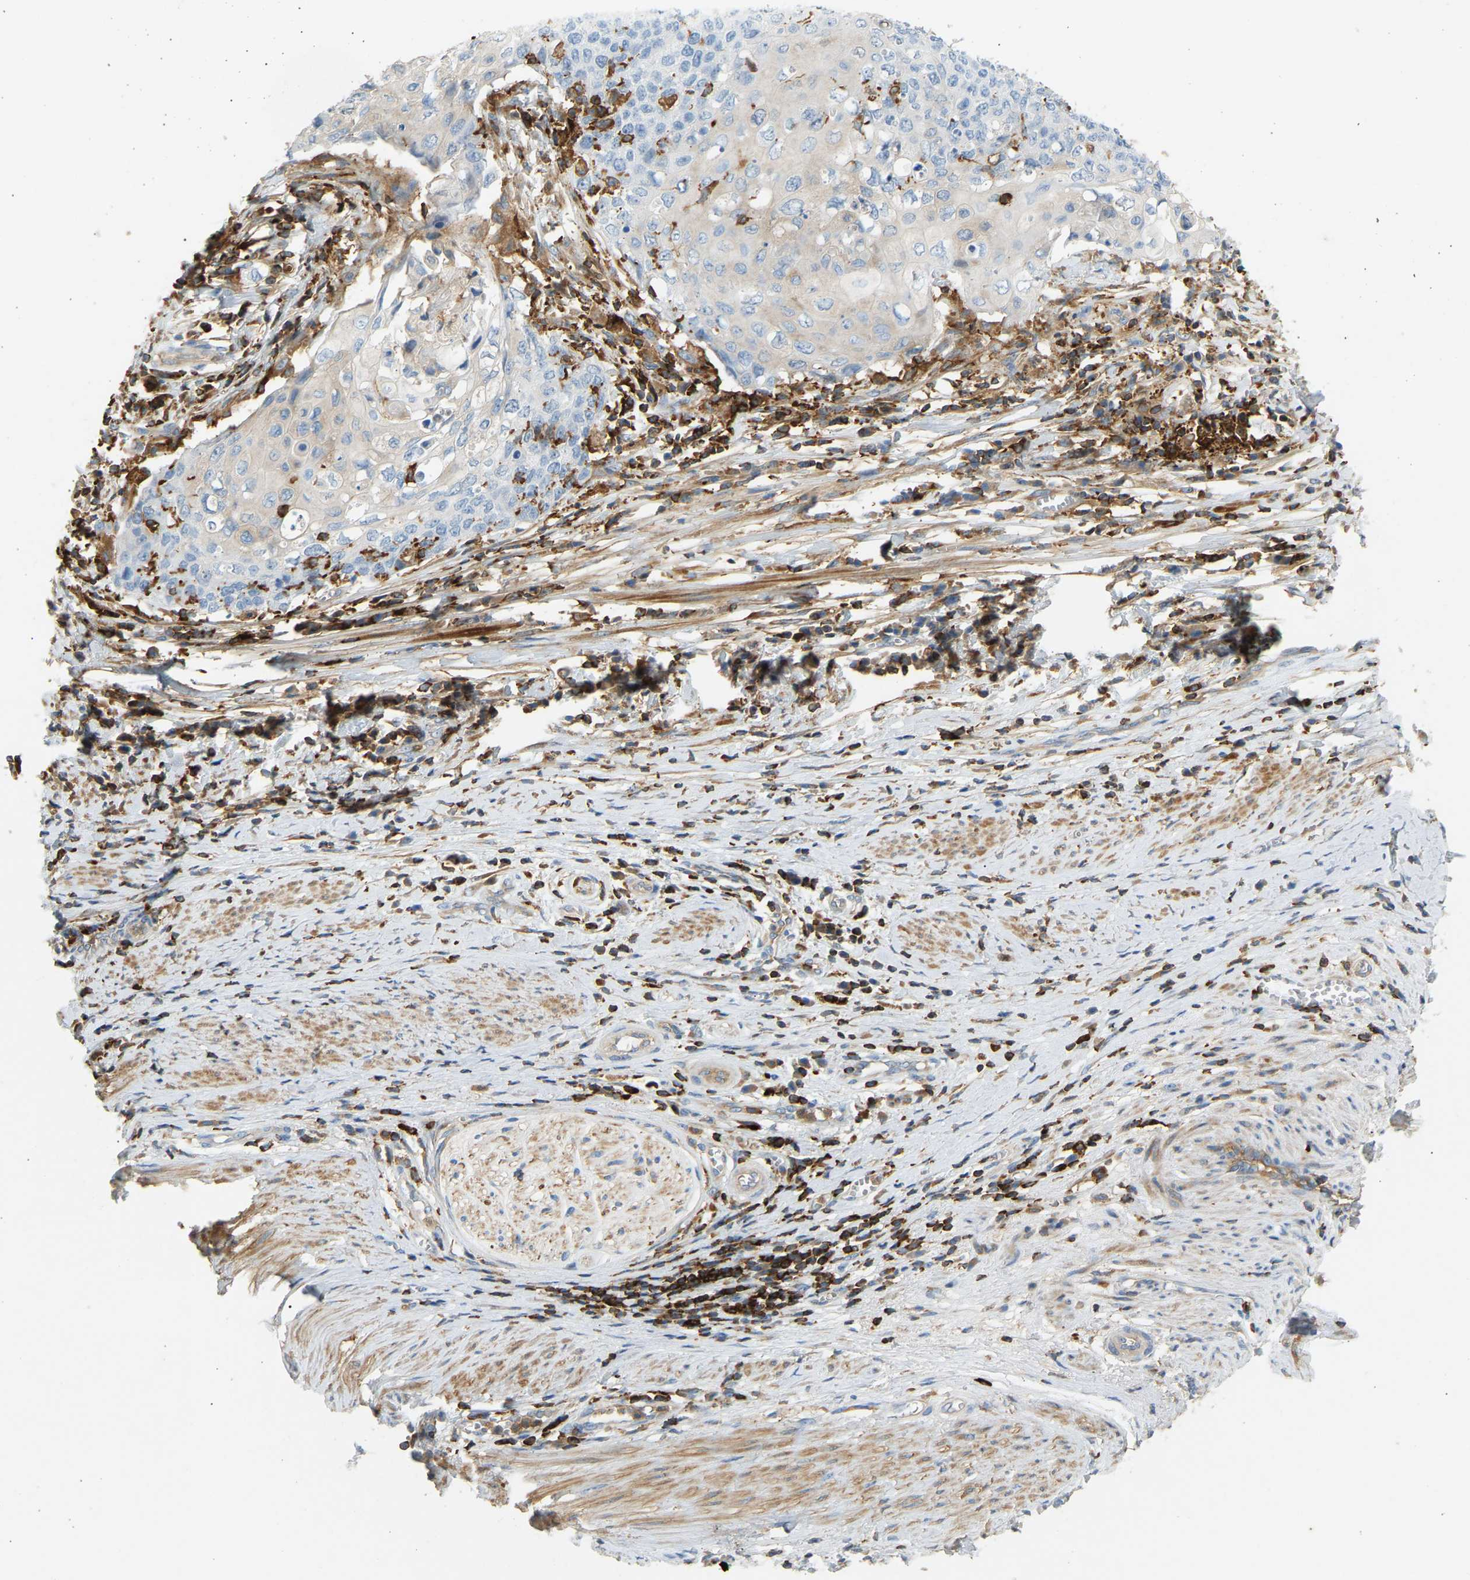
{"staining": {"intensity": "negative", "quantity": "none", "location": "none"}, "tissue": "cervical cancer", "cell_type": "Tumor cells", "image_type": "cancer", "snomed": [{"axis": "morphology", "description": "Squamous cell carcinoma, NOS"}, {"axis": "topography", "description": "Cervix"}], "caption": "Protein analysis of cervical cancer reveals no significant expression in tumor cells.", "gene": "FNBP1", "patient": {"sex": "female", "age": 39}}